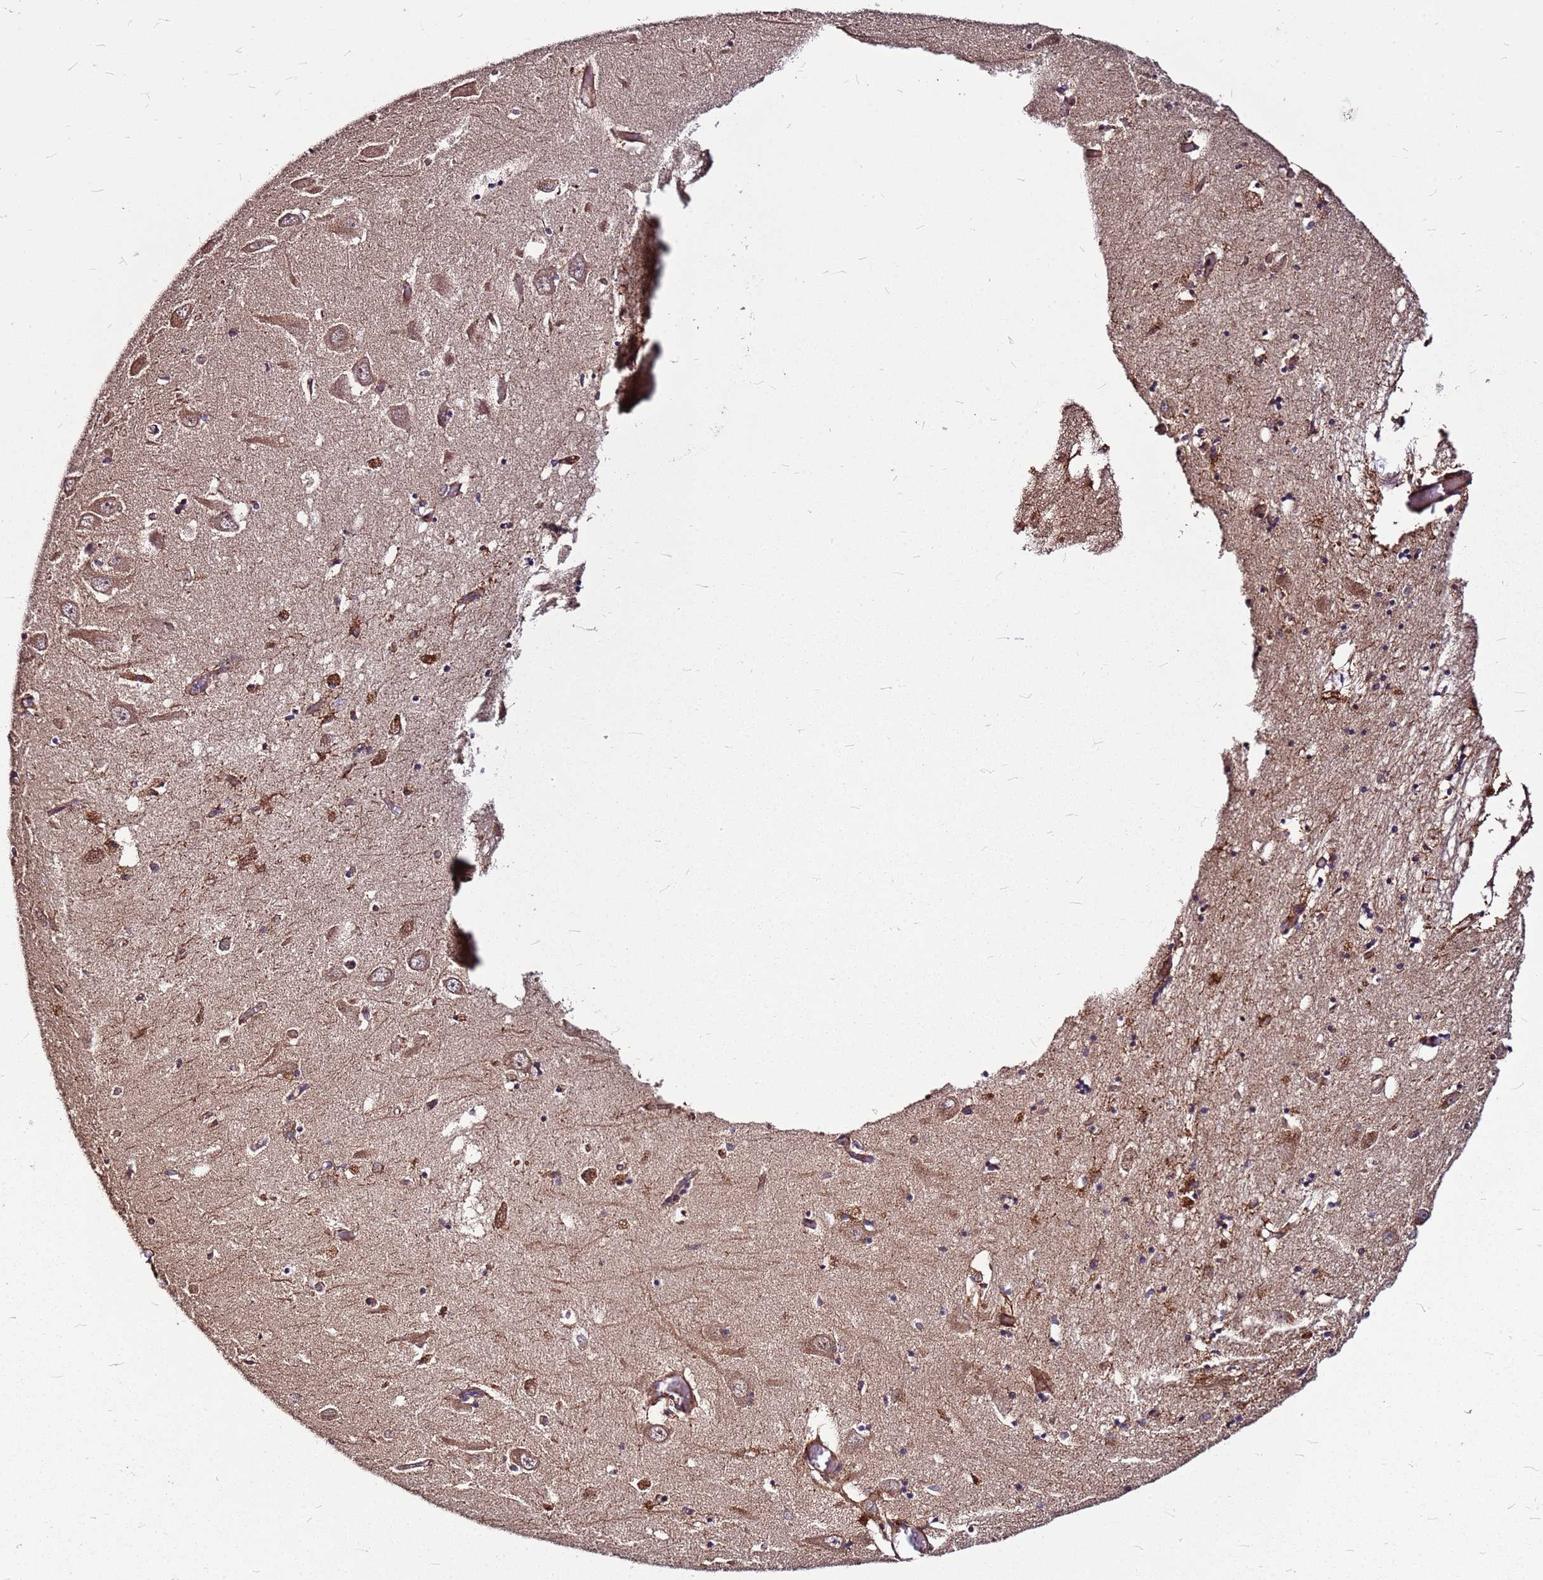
{"staining": {"intensity": "moderate", "quantity": "25%-75%", "location": "cytoplasmic/membranous"}, "tissue": "hippocampus", "cell_type": "Glial cells", "image_type": "normal", "snomed": [{"axis": "morphology", "description": "Normal tissue, NOS"}, {"axis": "topography", "description": "Hippocampus"}], "caption": "Hippocampus stained with DAB (3,3'-diaminobenzidine) immunohistochemistry displays medium levels of moderate cytoplasmic/membranous expression in about 25%-75% of glial cells.", "gene": "LYPLAL1", "patient": {"sex": "male", "age": 70}}